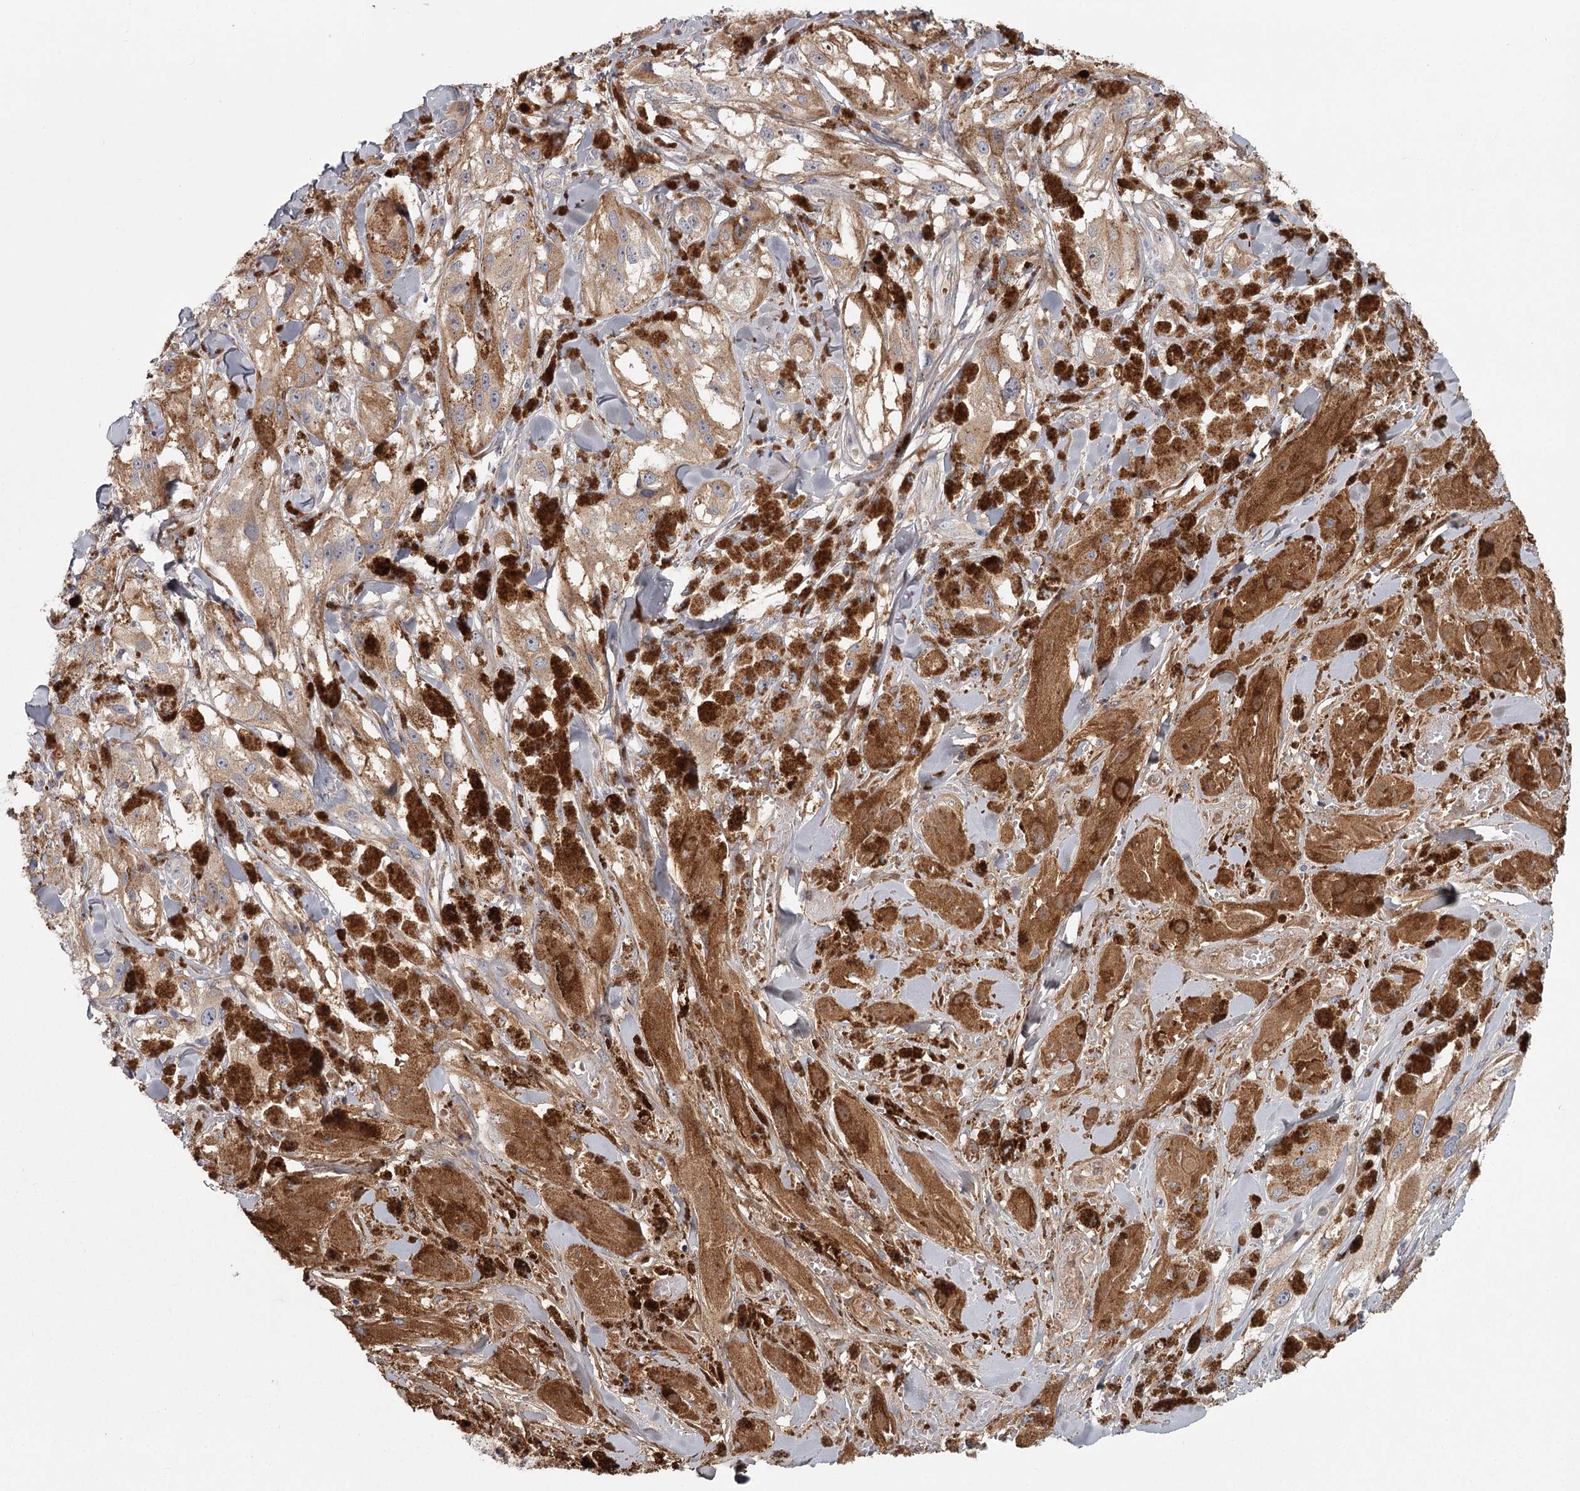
{"staining": {"intensity": "moderate", "quantity": ">75%", "location": "cytoplasmic/membranous"}, "tissue": "melanoma", "cell_type": "Tumor cells", "image_type": "cancer", "snomed": [{"axis": "morphology", "description": "Malignant melanoma, NOS"}, {"axis": "topography", "description": "Skin"}], "caption": "The histopathology image displays immunohistochemical staining of melanoma. There is moderate cytoplasmic/membranous positivity is seen in about >75% of tumor cells. The staining was performed using DAB, with brown indicating positive protein expression. Nuclei are stained blue with hematoxylin.", "gene": "DHRS9", "patient": {"sex": "male", "age": 88}}